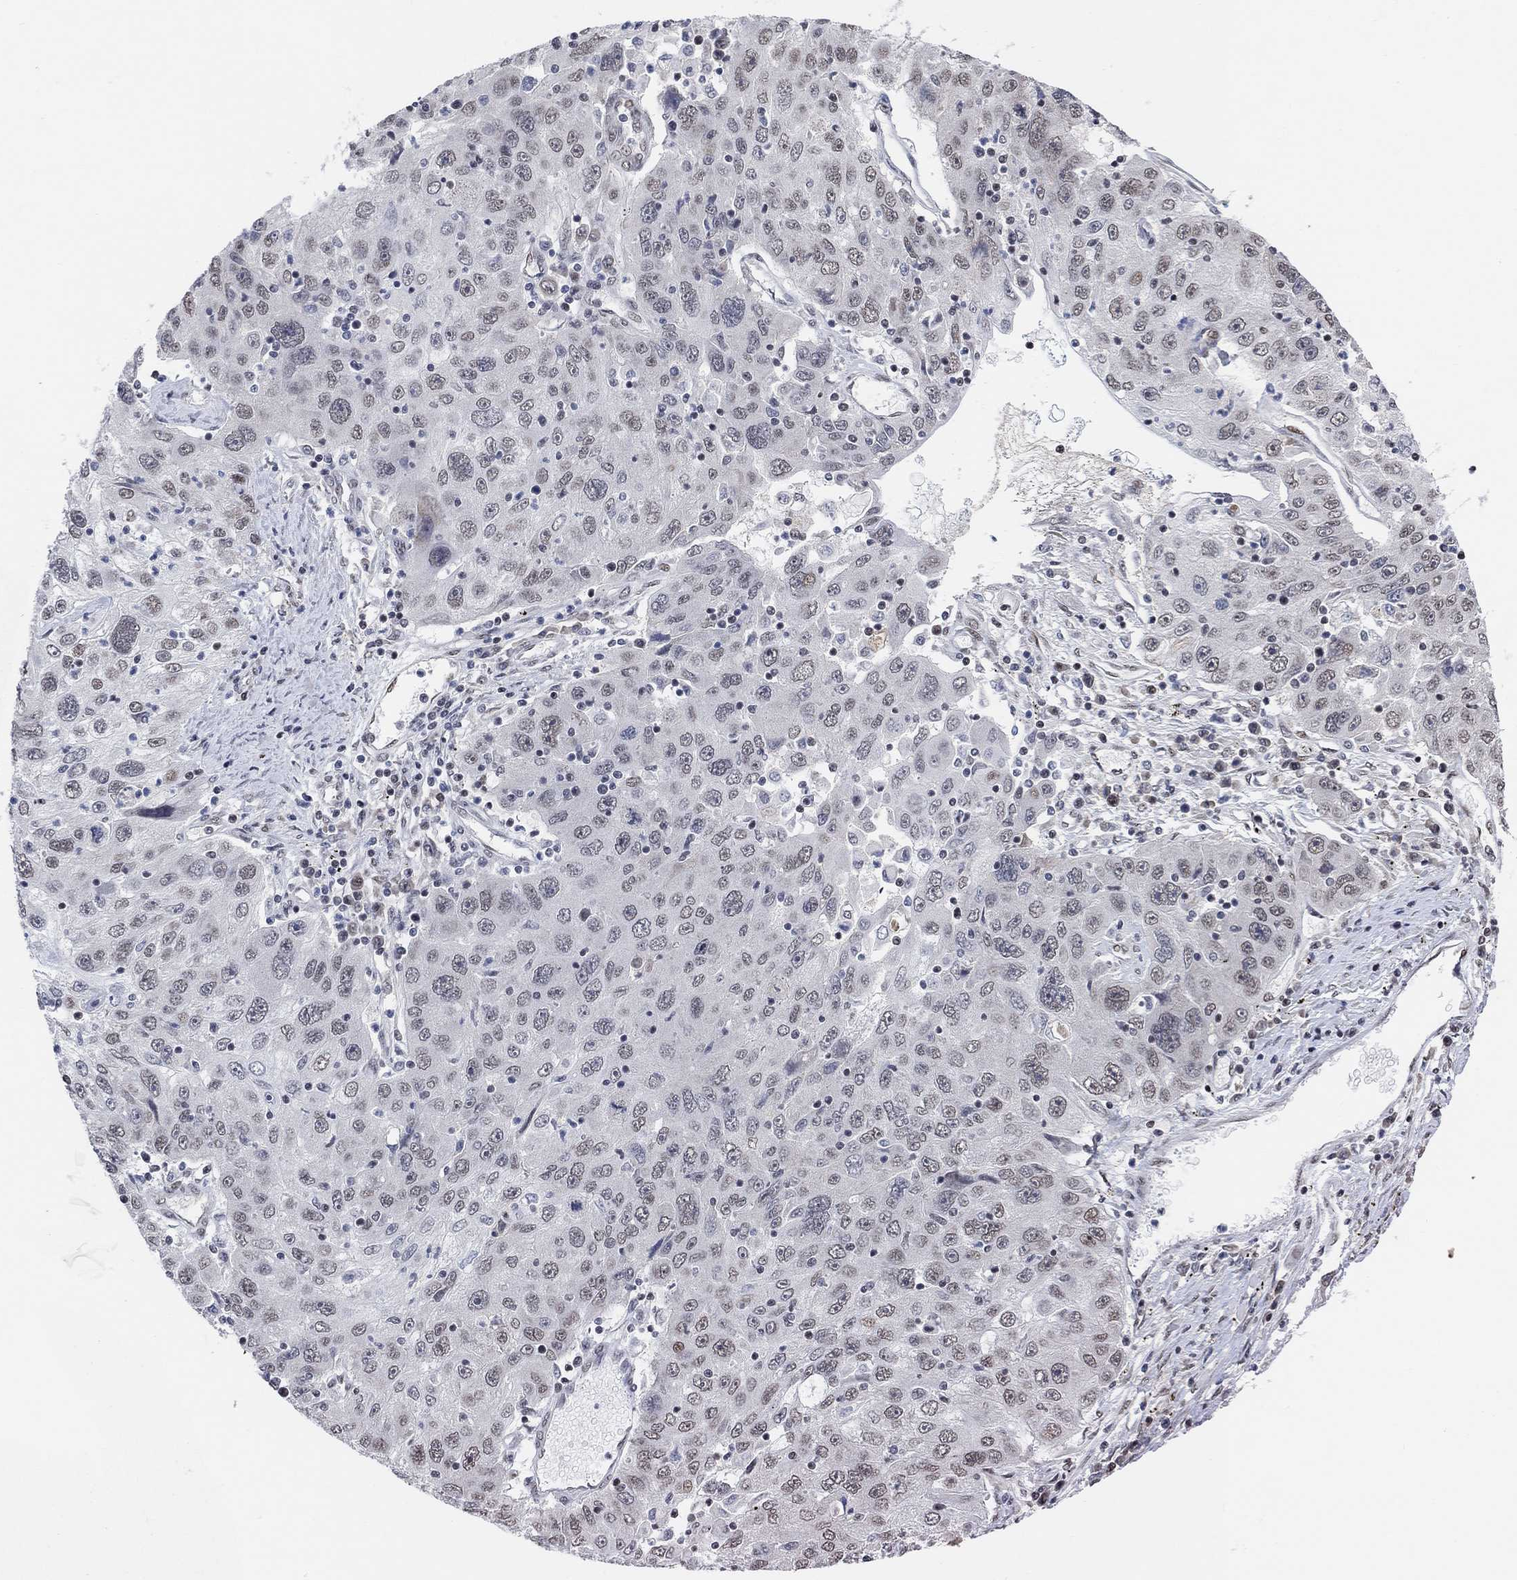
{"staining": {"intensity": "weak", "quantity": "<25%", "location": "nuclear"}, "tissue": "stomach cancer", "cell_type": "Tumor cells", "image_type": "cancer", "snomed": [{"axis": "morphology", "description": "Adenocarcinoma, NOS"}, {"axis": "topography", "description": "Stomach"}], "caption": "Image shows no protein positivity in tumor cells of stomach cancer (adenocarcinoma) tissue. Nuclei are stained in blue.", "gene": "USP39", "patient": {"sex": "male", "age": 56}}